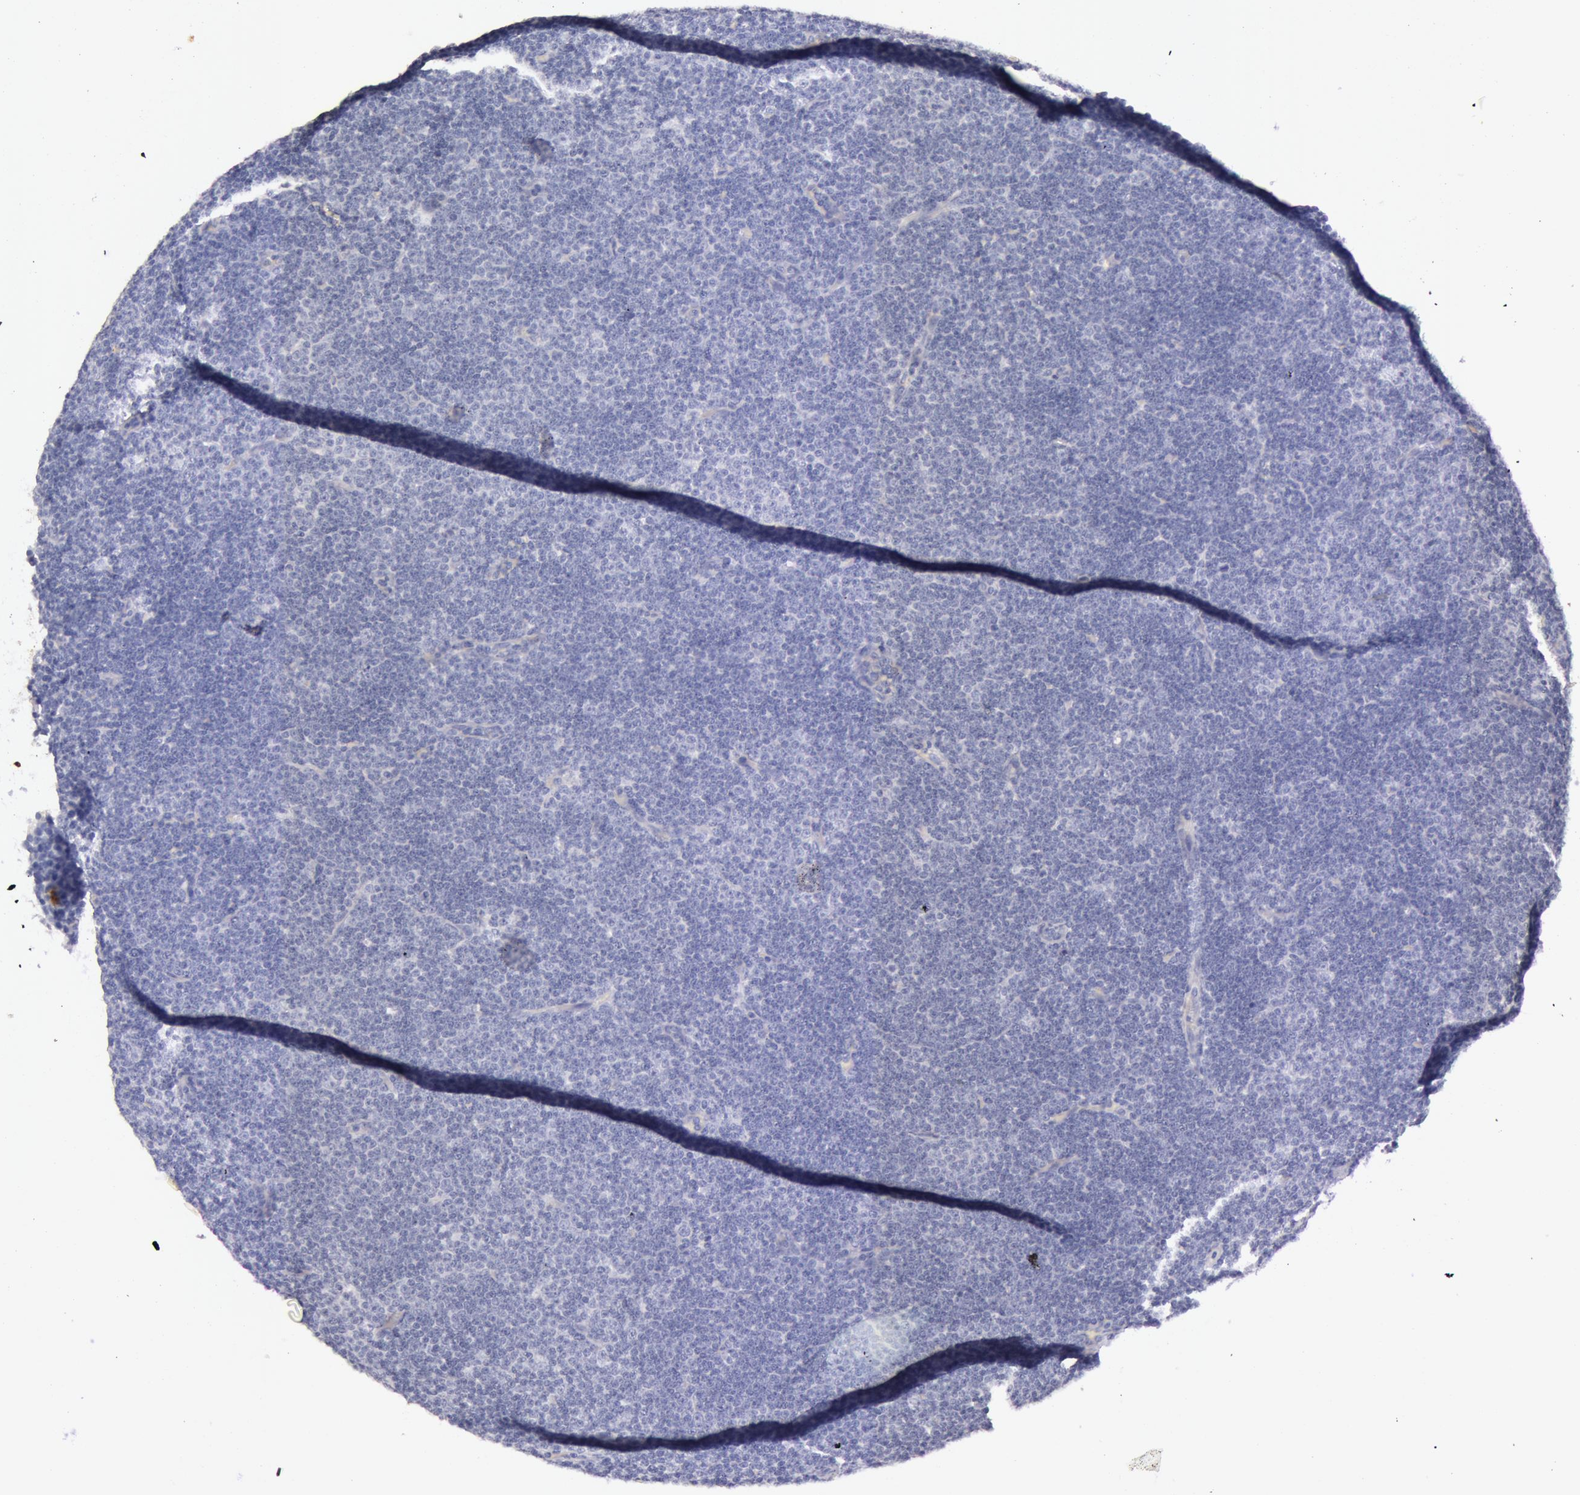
{"staining": {"intensity": "negative", "quantity": "none", "location": "none"}, "tissue": "lymphoma", "cell_type": "Tumor cells", "image_type": "cancer", "snomed": [{"axis": "morphology", "description": "Malignant lymphoma, non-Hodgkin's type, Low grade"}, {"axis": "topography", "description": "Lymph node"}], "caption": "Tumor cells show no significant protein expression in malignant lymphoma, non-Hodgkin's type (low-grade). (Brightfield microscopy of DAB (3,3'-diaminobenzidine) immunohistochemistry (IHC) at high magnification).", "gene": "C4BPA", "patient": {"sex": "male", "age": 57}}